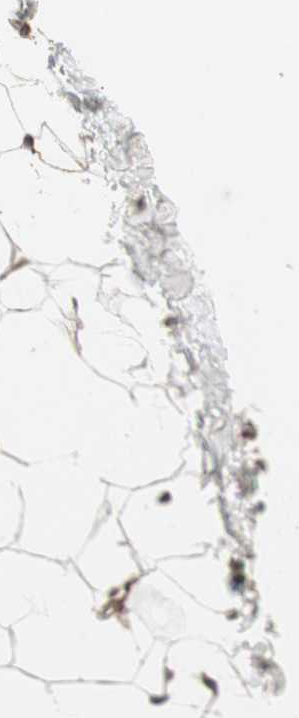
{"staining": {"intensity": "moderate", "quantity": ">75%", "location": "cytoplasmic/membranous"}, "tissue": "adipose tissue", "cell_type": "Adipocytes", "image_type": "normal", "snomed": [{"axis": "morphology", "description": "Normal tissue, NOS"}, {"axis": "topography", "description": "Breast"}, {"axis": "topography", "description": "Adipose tissue"}], "caption": "Brown immunohistochemical staining in benign human adipose tissue displays moderate cytoplasmic/membranous positivity in about >75% of adipocytes.", "gene": "MSH6", "patient": {"sex": "female", "age": 25}}